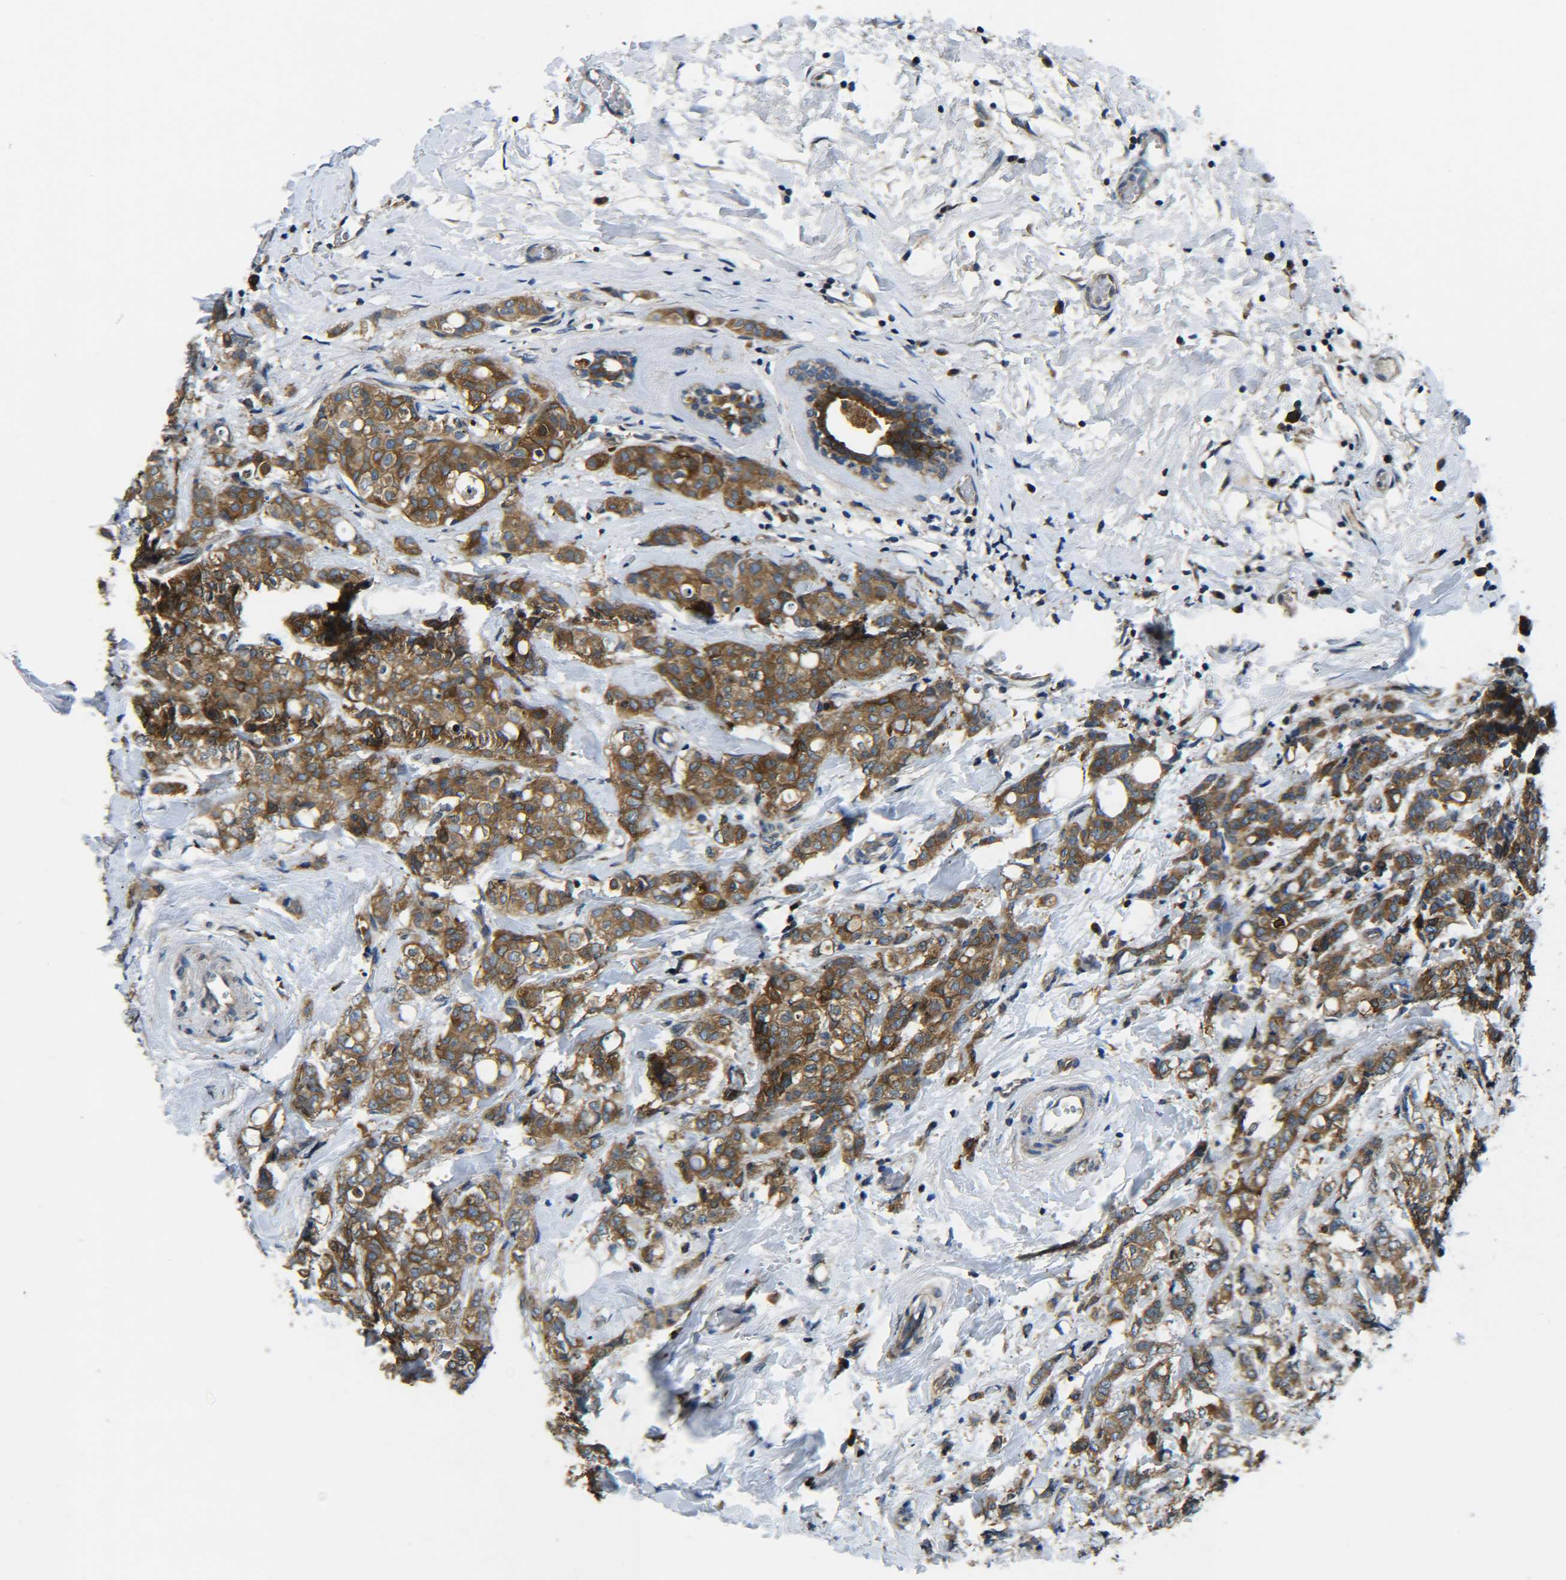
{"staining": {"intensity": "strong", "quantity": ">75%", "location": "cytoplasmic/membranous"}, "tissue": "breast cancer", "cell_type": "Tumor cells", "image_type": "cancer", "snomed": [{"axis": "morphology", "description": "Lobular carcinoma"}, {"axis": "topography", "description": "Breast"}], "caption": "Immunohistochemistry of human breast cancer shows high levels of strong cytoplasmic/membranous staining in approximately >75% of tumor cells.", "gene": "PREB", "patient": {"sex": "female", "age": 60}}